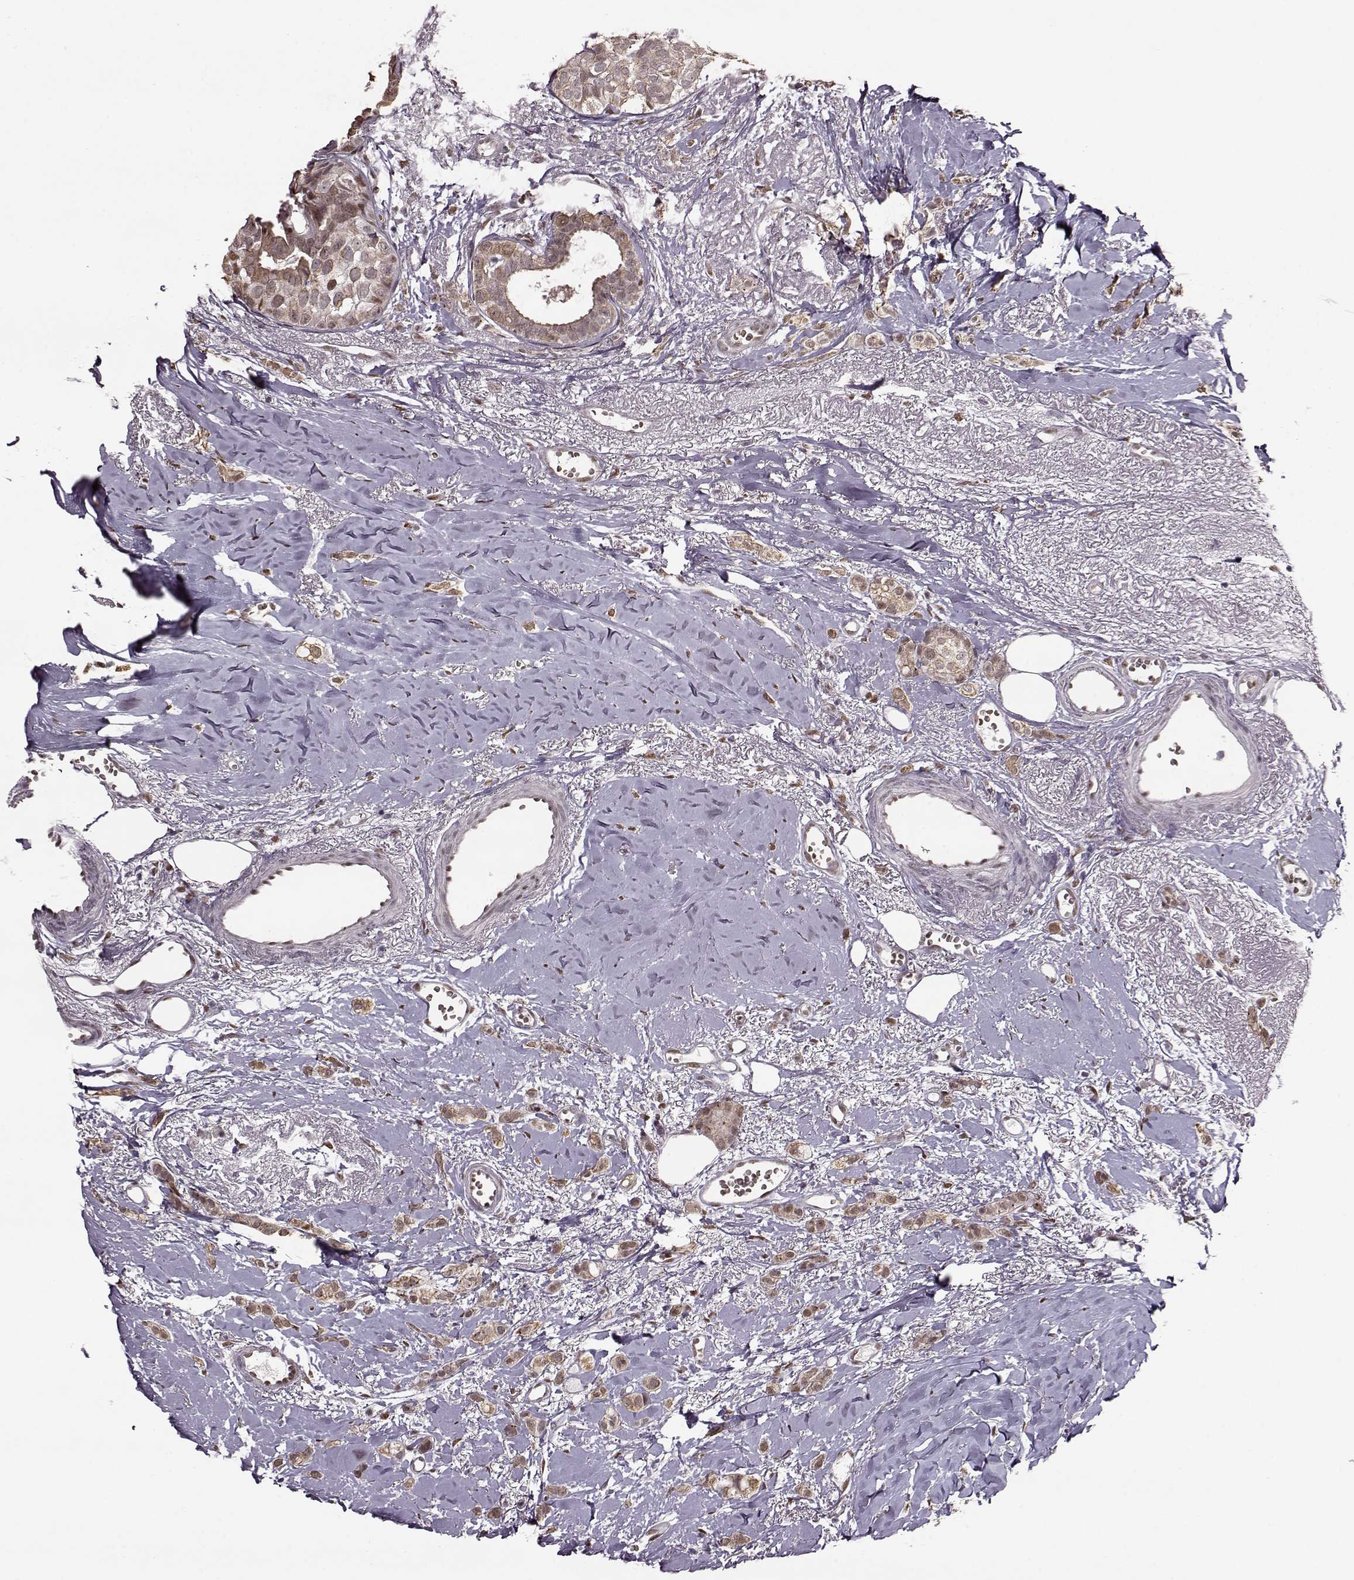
{"staining": {"intensity": "weak", "quantity": ">75%", "location": "cytoplasmic/membranous"}, "tissue": "breast cancer", "cell_type": "Tumor cells", "image_type": "cancer", "snomed": [{"axis": "morphology", "description": "Duct carcinoma"}, {"axis": "topography", "description": "Breast"}], "caption": "Immunohistochemical staining of breast cancer displays low levels of weak cytoplasmic/membranous staining in approximately >75% of tumor cells.", "gene": "FTO", "patient": {"sex": "female", "age": 85}}